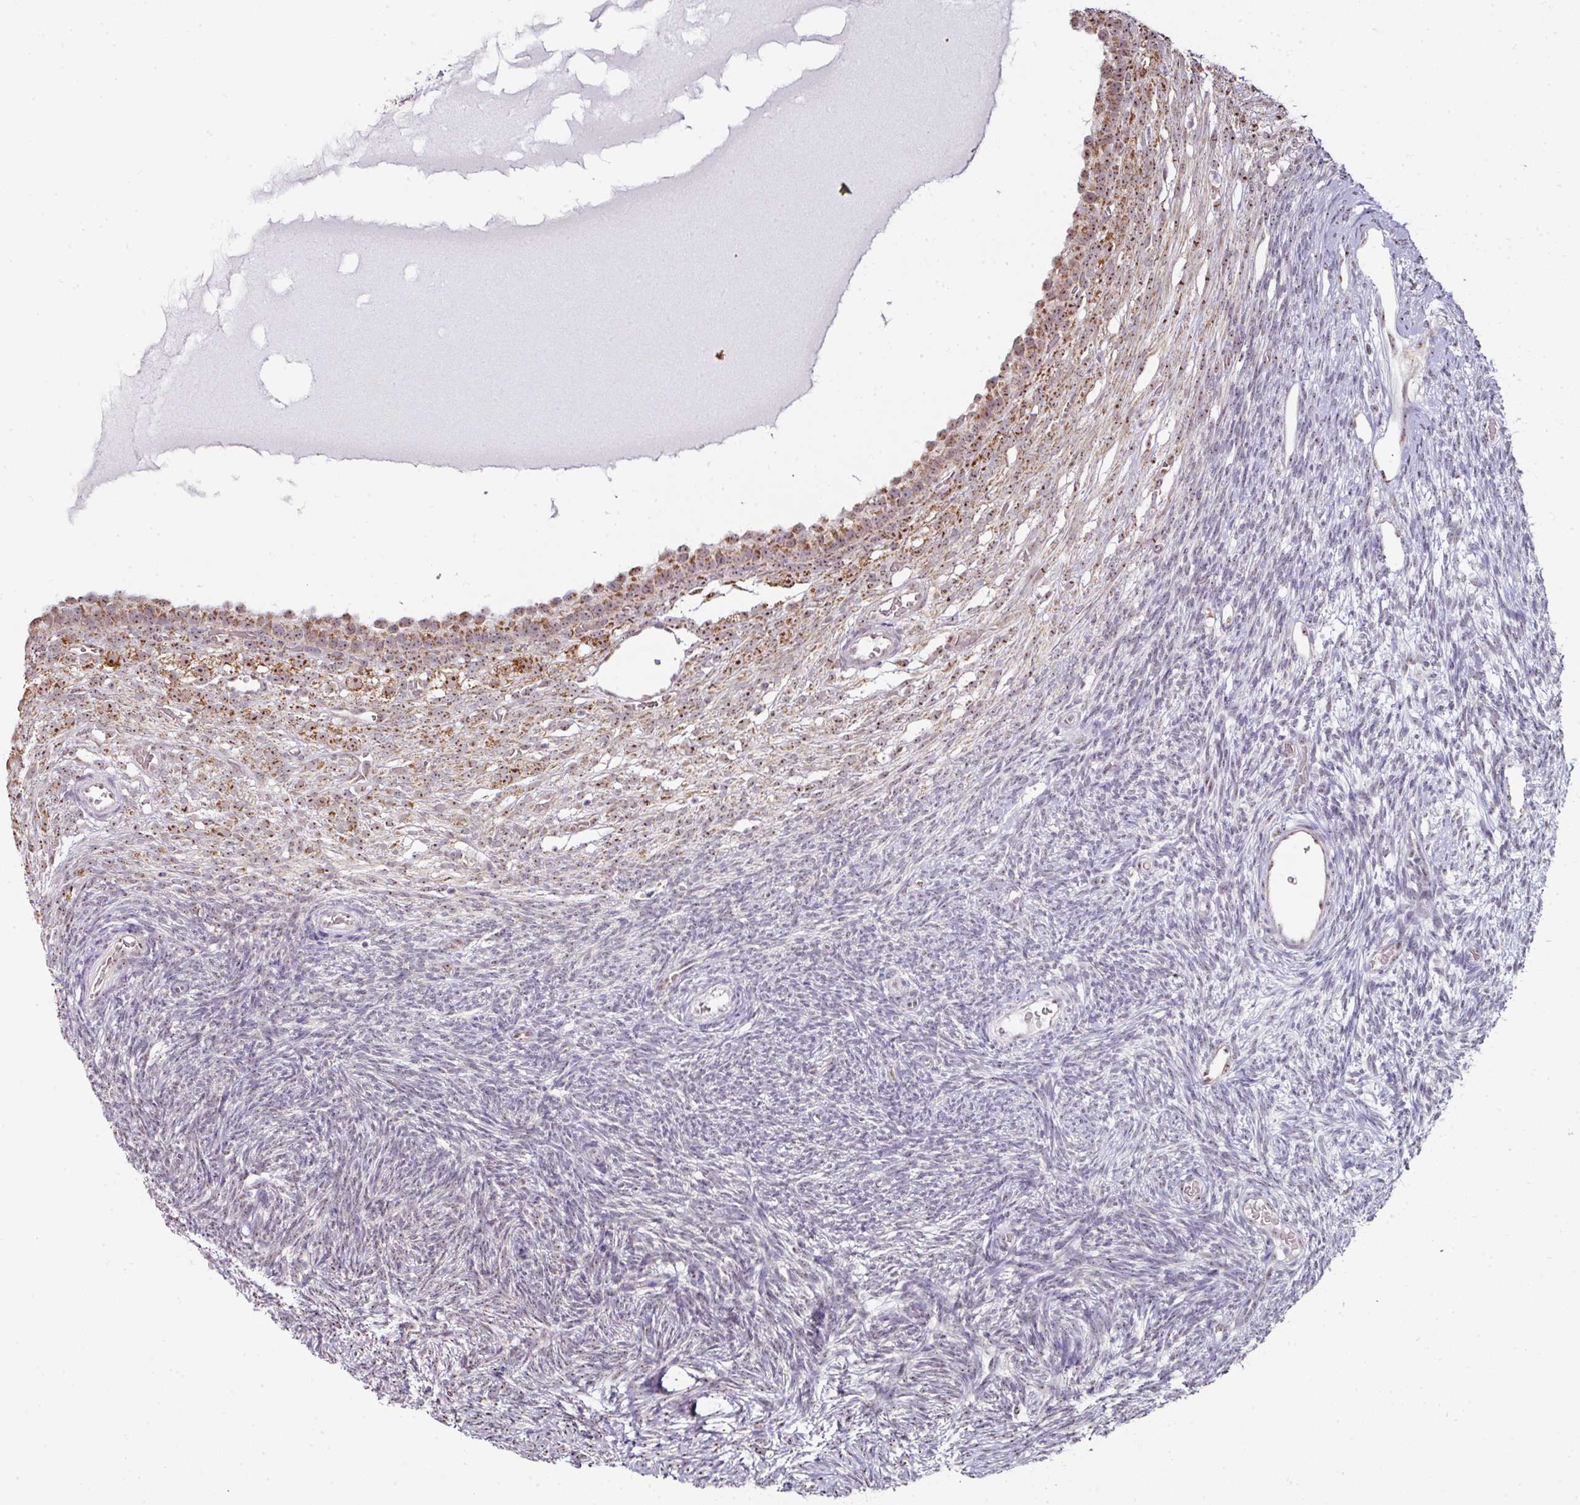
{"staining": {"intensity": "moderate", "quantity": "<25%", "location": "nuclear"}, "tissue": "ovary", "cell_type": "Ovarian stroma cells", "image_type": "normal", "snomed": [{"axis": "morphology", "description": "Normal tissue, NOS"}, {"axis": "topography", "description": "Ovary"}], "caption": "This micrograph demonstrates immunohistochemistry (IHC) staining of unremarkable human ovary, with low moderate nuclear positivity in approximately <25% of ovarian stroma cells.", "gene": "NACC2", "patient": {"sex": "female", "age": 39}}